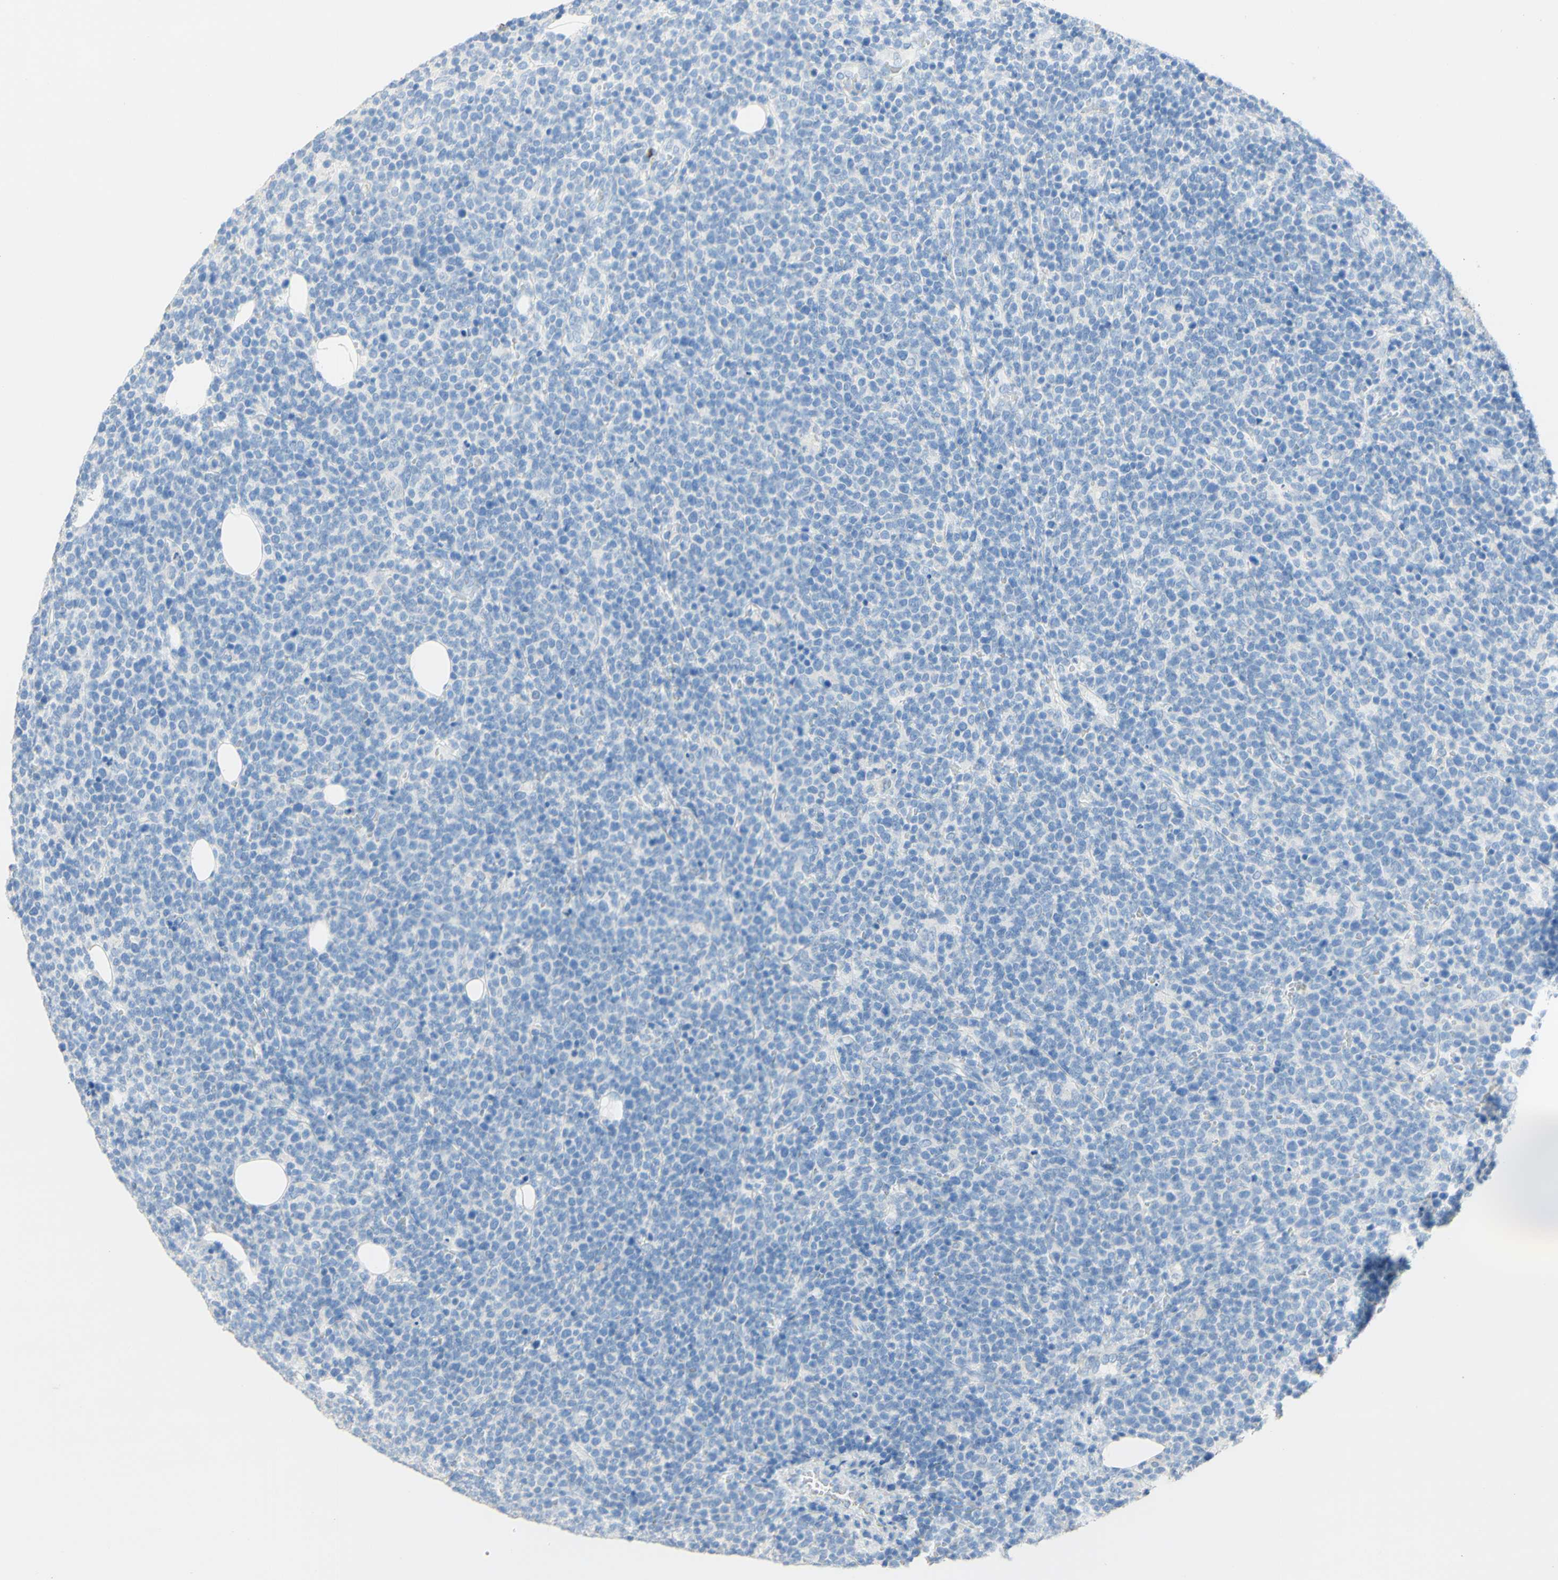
{"staining": {"intensity": "negative", "quantity": "none", "location": "none"}, "tissue": "lymphoma", "cell_type": "Tumor cells", "image_type": "cancer", "snomed": [{"axis": "morphology", "description": "Malignant lymphoma, non-Hodgkin's type, High grade"}, {"axis": "topography", "description": "Lymph node"}], "caption": "High power microscopy histopathology image of an immunohistochemistry (IHC) image of lymphoma, revealing no significant expression in tumor cells.", "gene": "DSC2", "patient": {"sex": "male", "age": 61}}